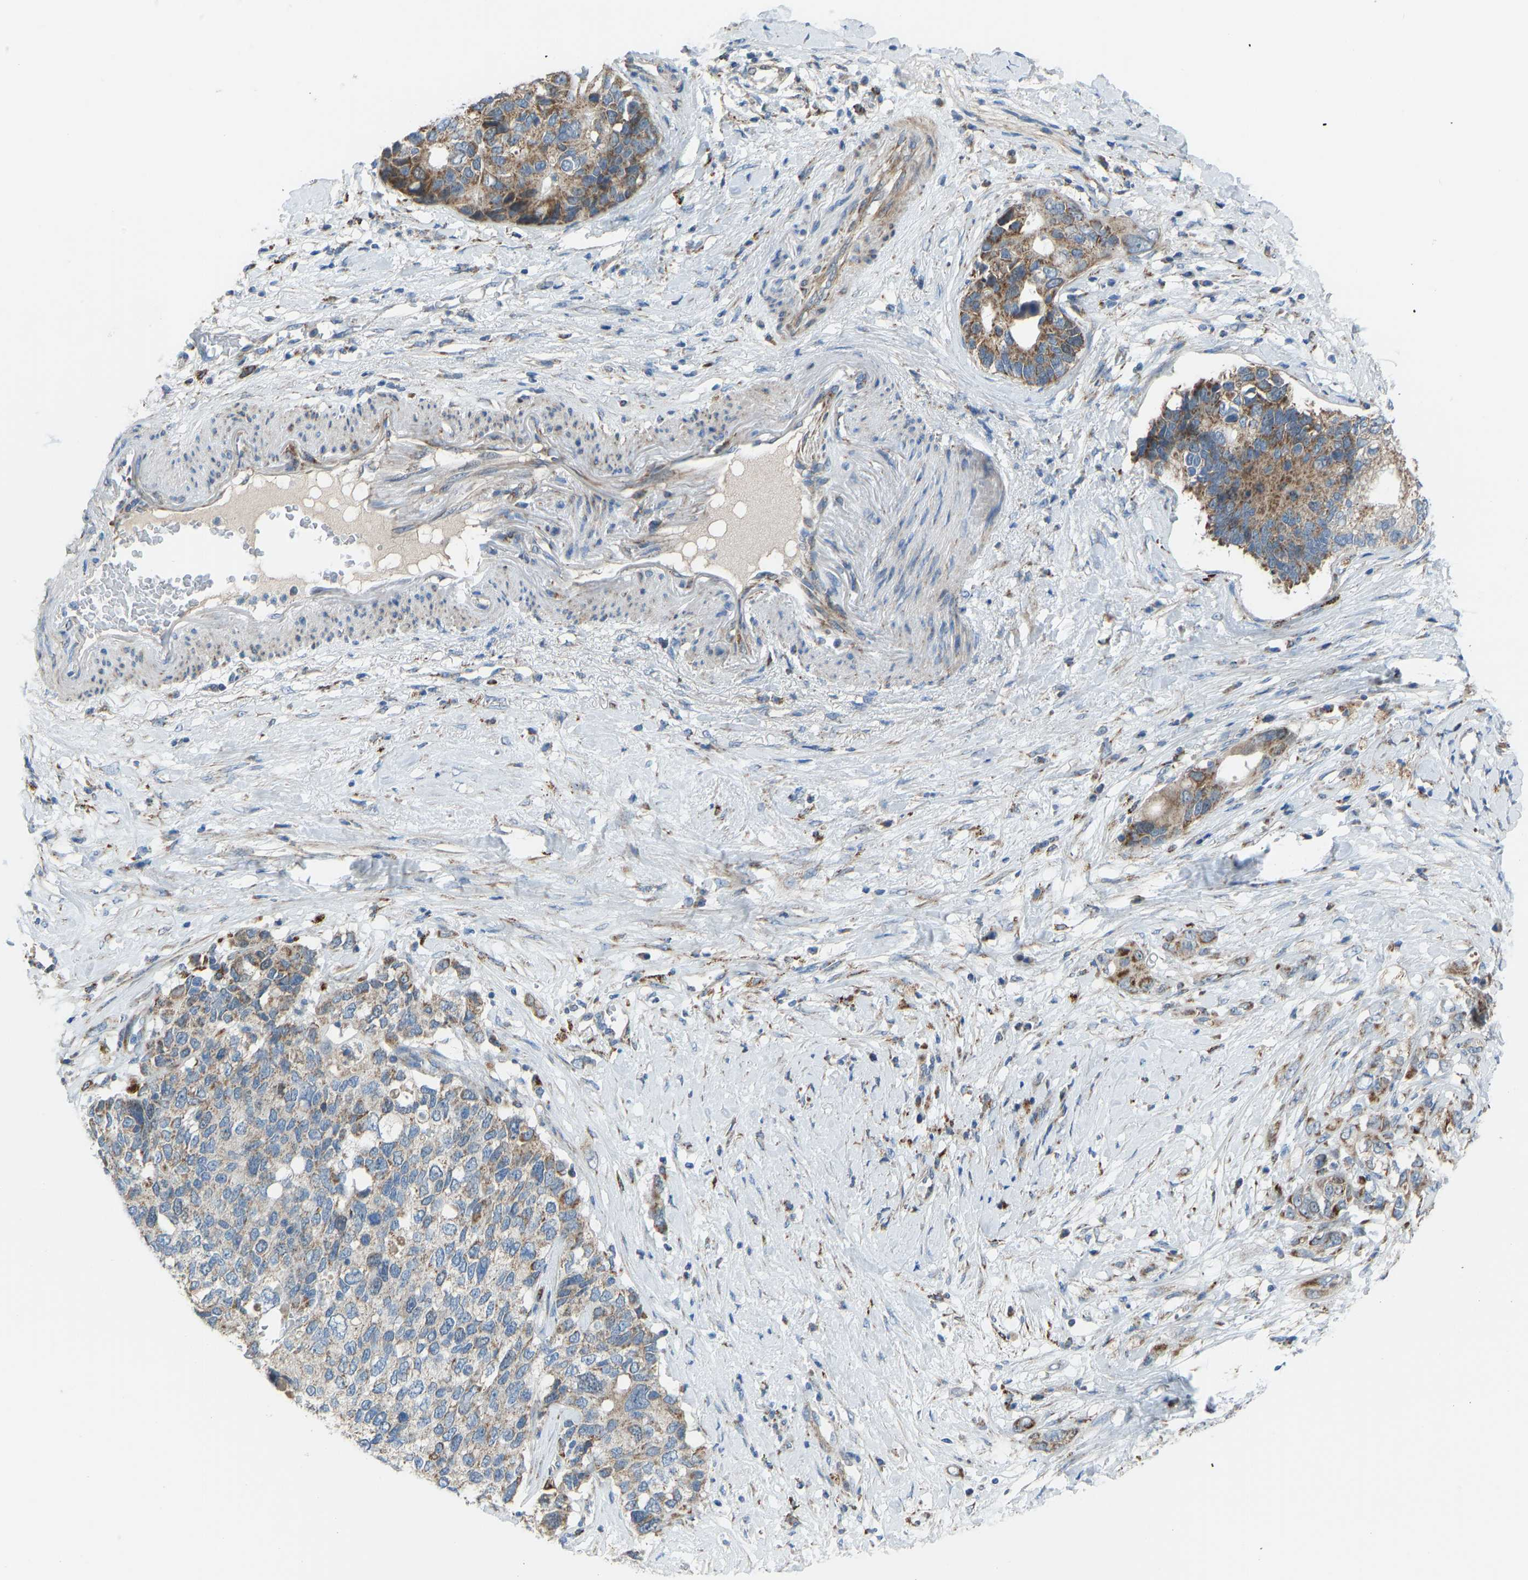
{"staining": {"intensity": "moderate", "quantity": ">75%", "location": "cytoplasmic/membranous"}, "tissue": "pancreatic cancer", "cell_type": "Tumor cells", "image_type": "cancer", "snomed": [{"axis": "morphology", "description": "Adenocarcinoma, NOS"}, {"axis": "topography", "description": "Pancreas"}], "caption": "Tumor cells display medium levels of moderate cytoplasmic/membranous positivity in approximately >75% of cells in human pancreatic cancer (adenocarcinoma). (Brightfield microscopy of DAB IHC at high magnification).", "gene": "SMIM20", "patient": {"sex": "female", "age": 56}}